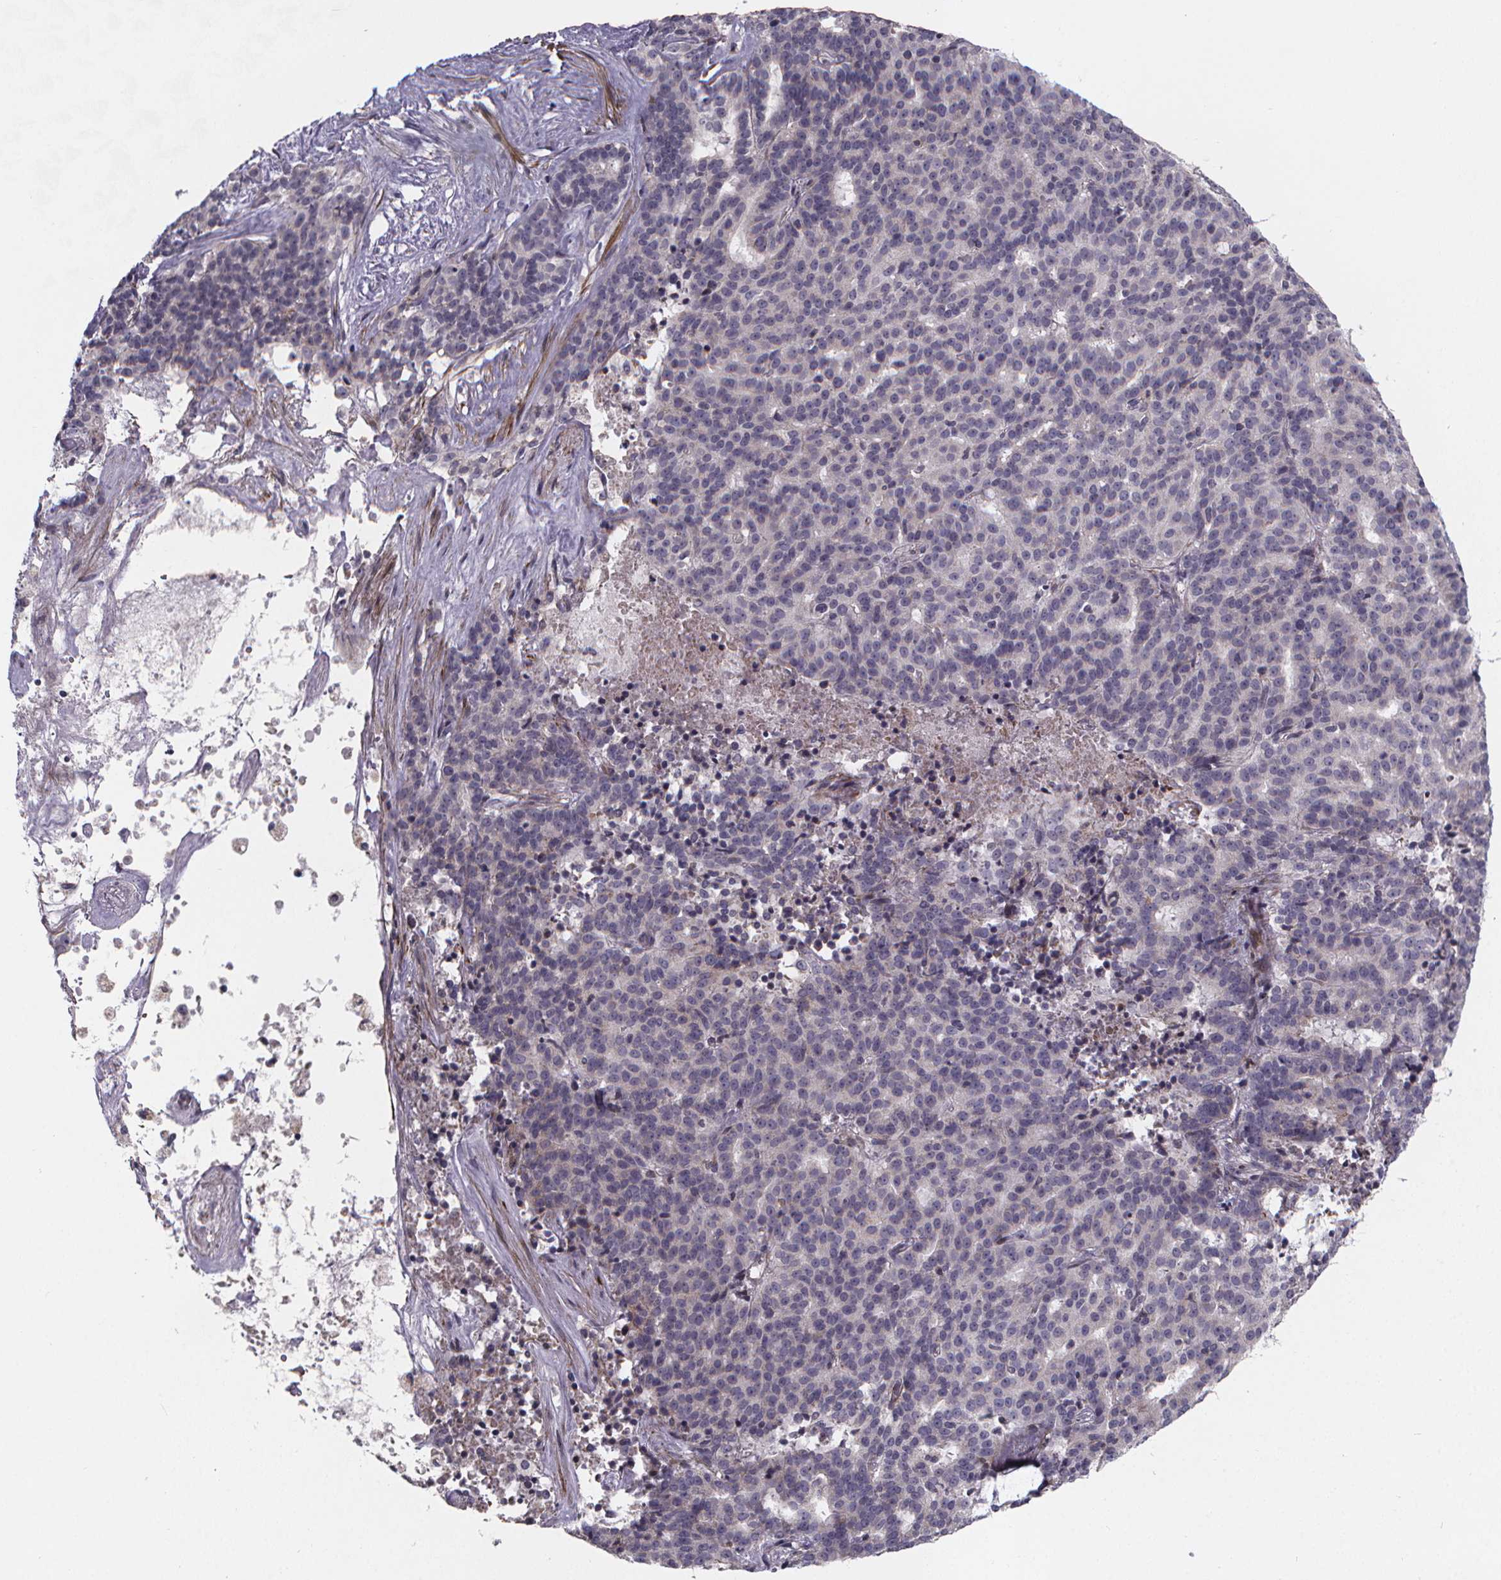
{"staining": {"intensity": "negative", "quantity": "none", "location": "none"}, "tissue": "liver cancer", "cell_type": "Tumor cells", "image_type": "cancer", "snomed": [{"axis": "morphology", "description": "Cholangiocarcinoma"}, {"axis": "topography", "description": "Liver"}], "caption": "Liver cancer was stained to show a protein in brown. There is no significant staining in tumor cells. The staining was performed using DAB to visualize the protein expression in brown, while the nuclei were stained in blue with hematoxylin (Magnification: 20x).", "gene": "FBXW2", "patient": {"sex": "female", "age": 47}}